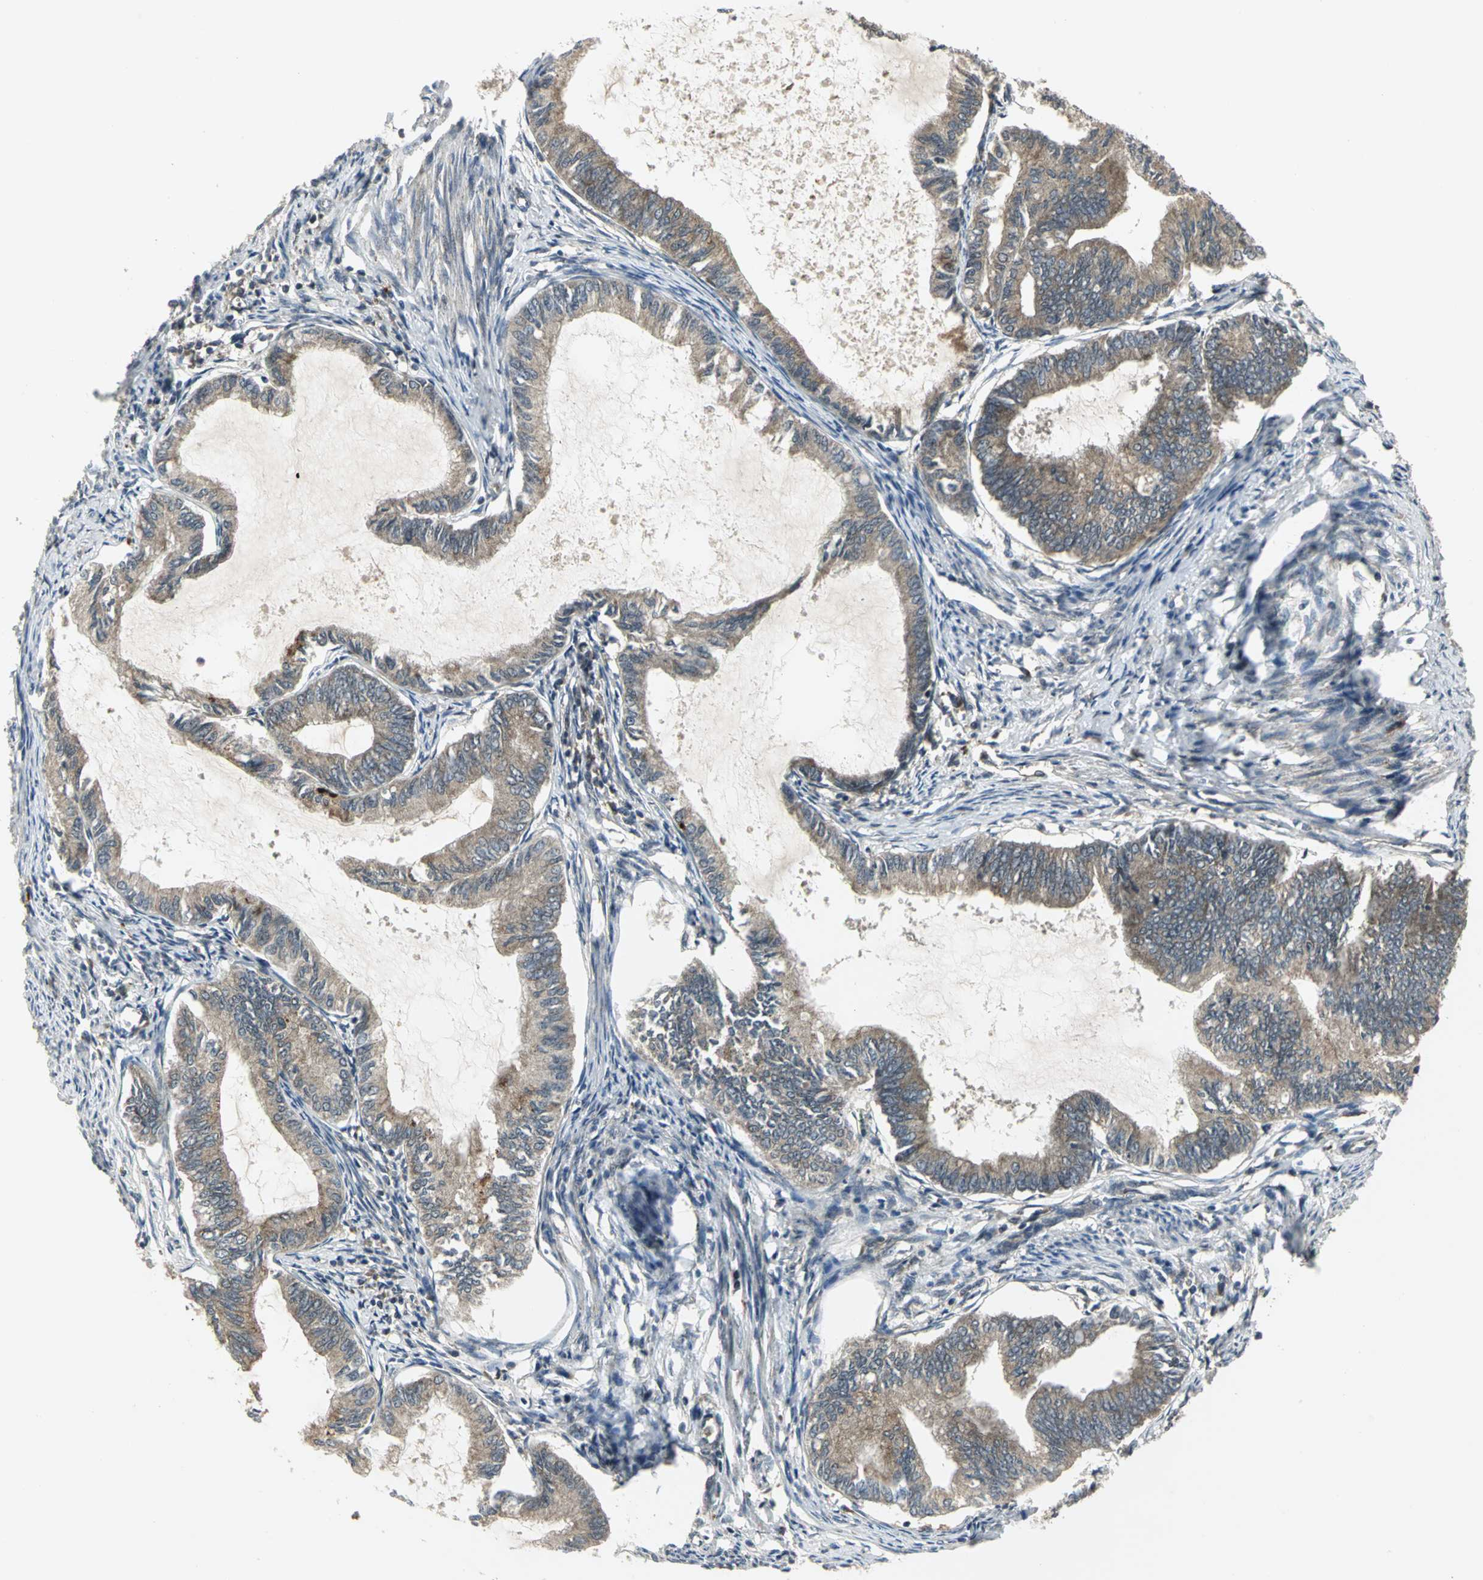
{"staining": {"intensity": "moderate", "quantity": ">75%", "location": "cytoplasmic/membranous"}, "tissue": "endometrial cancer", "cell_type": "Tumor cells", "image_type": "cancer", "snomed": [{"axis": "morphology", "description": "Adenocarcinoma, NOS"}, {"axis": "topography", "description": "Endometrium"}], "caption": "Human adenocarcinoma (endometrial) stained with a protein marker demonstrates moderate staining in tumor cells.", "gene": "MAPK8IP3", "patient": {"sex": "female", "age": 86}}